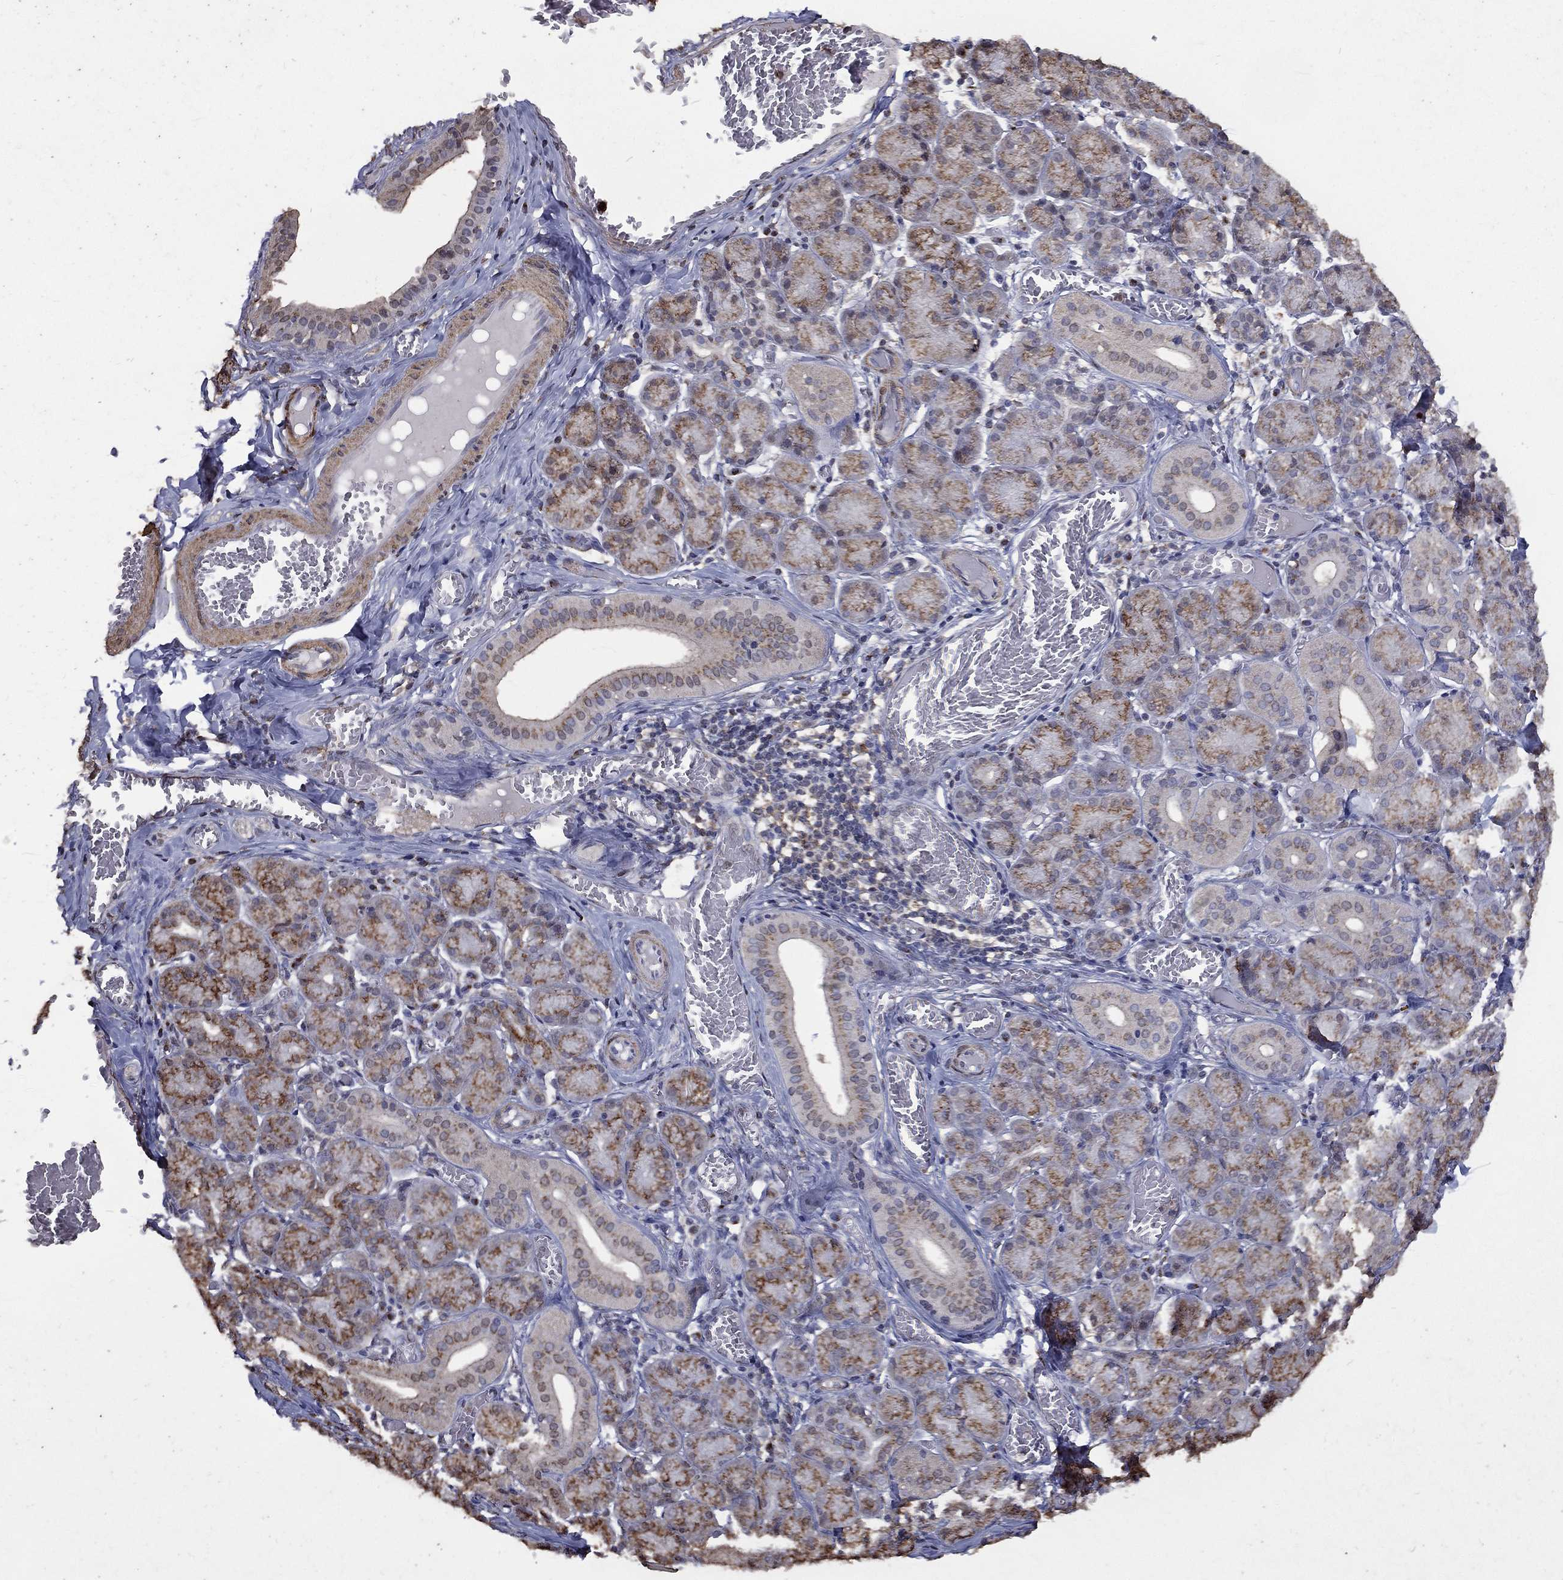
{"staining": {"intensity": "moderate", "quantity": ">75%", "location": "cytoplasmic/membranous"}, "tissue": "salivary gland", "cell_type": "Glandular cells", "image_type": "normal", "snomed": [{"axis": "morphology", "description": "Normal tissue, NOS"}, {"axis": "topography", "description": "Salivary gland"}, {"axis": "topography", "description": "Peripheral nerve tissue"}], "caption": "Glandular cells show medium levels of moderate cytoplasmic/membranous expression in approximately >75% of cells in unremarkable salivary gland. The protein is stained brown, and the nuclei are stained in blue (DAB (3,3'-diaminobenzidine) IHC with brightfield microscopy, high magnification).", "gene": "GPR183", "patient": {"sex": "female", "age": 24}}